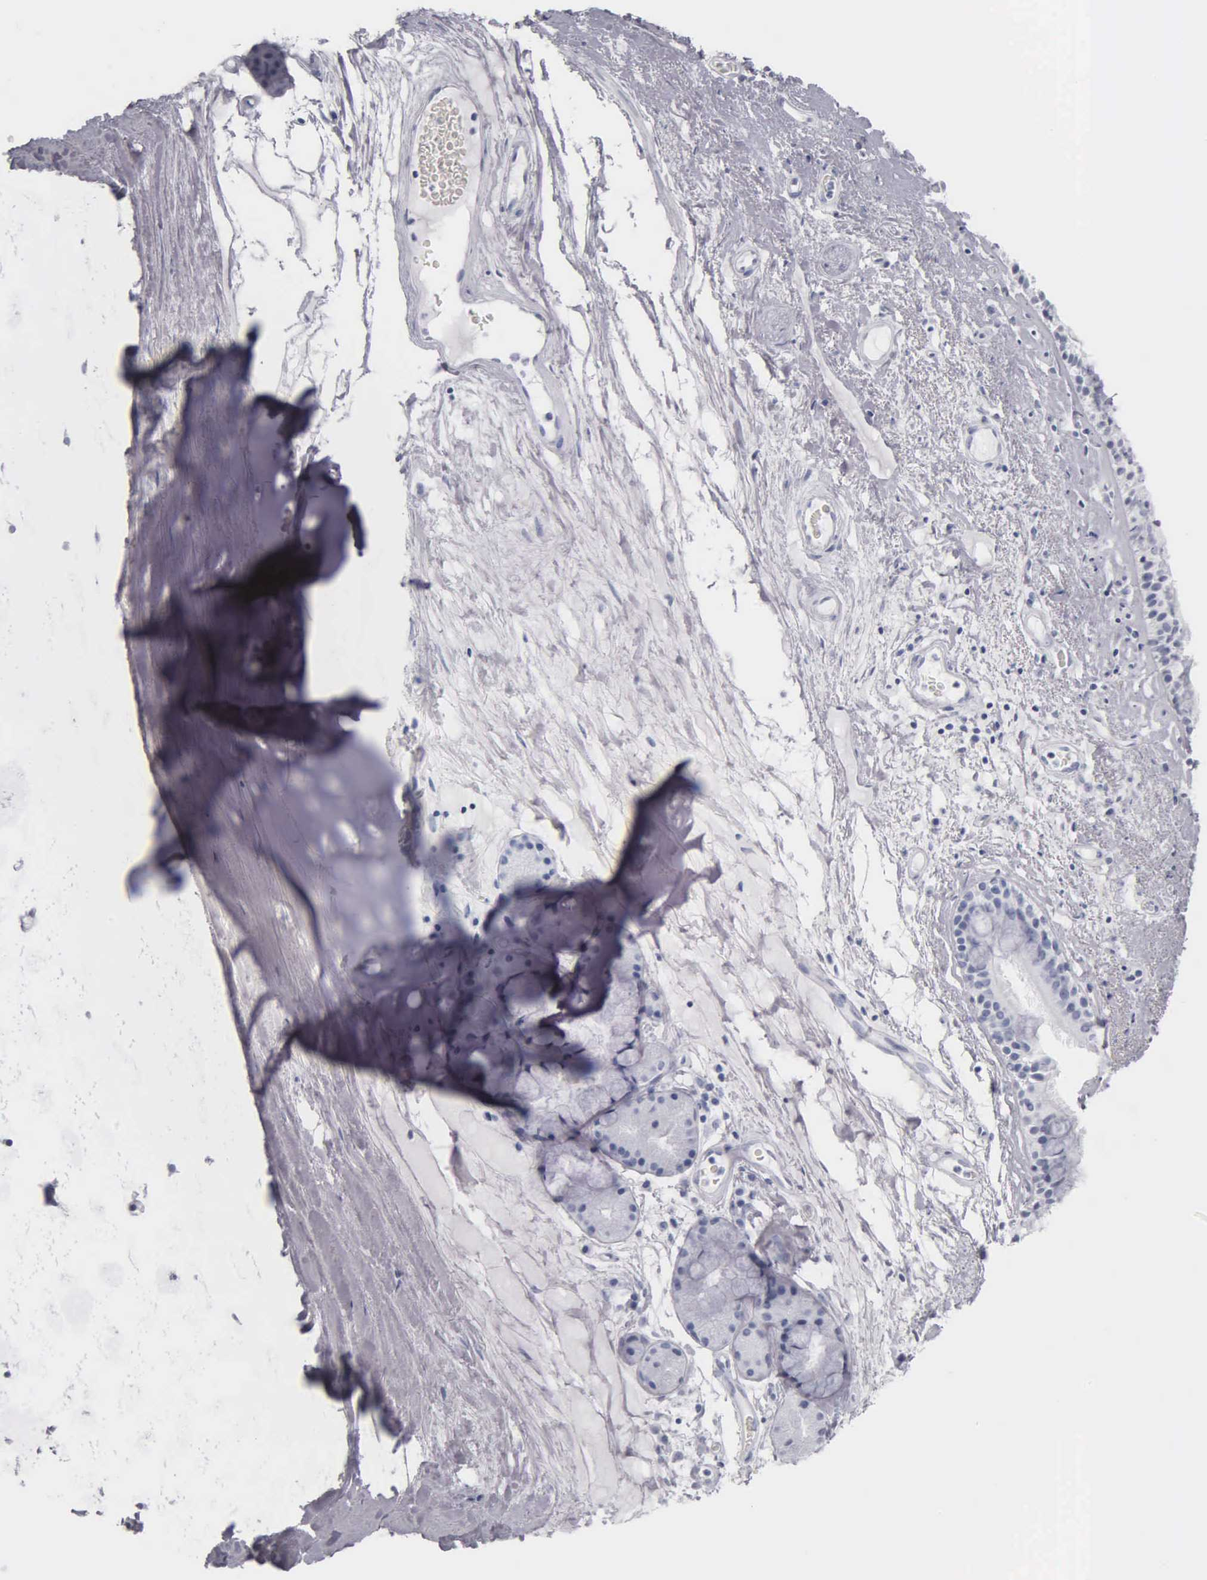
{"staining": {"intensity": "negative", "quantity": "none", "location": "none"}, "tissue": "bronchus", "cell_type": "Respiratory epithelial cells", "image_type": "normal", "snomed": [{"axis": "morphology", "description": "Normal tissue, NOS"}, {"axis": "topography", "description": "Cartilage tissue"}], "caption": "IHC of unremarkable bronchus reveals no expression in respiratory epithelial cells. (Brightfield microscopy of DAB (3,3'-diaminobenzidine) immunohistochemistry (IHC) at high magnification).", "gene": "KRT20", "patient": {"sex": "female", "age": 63}}